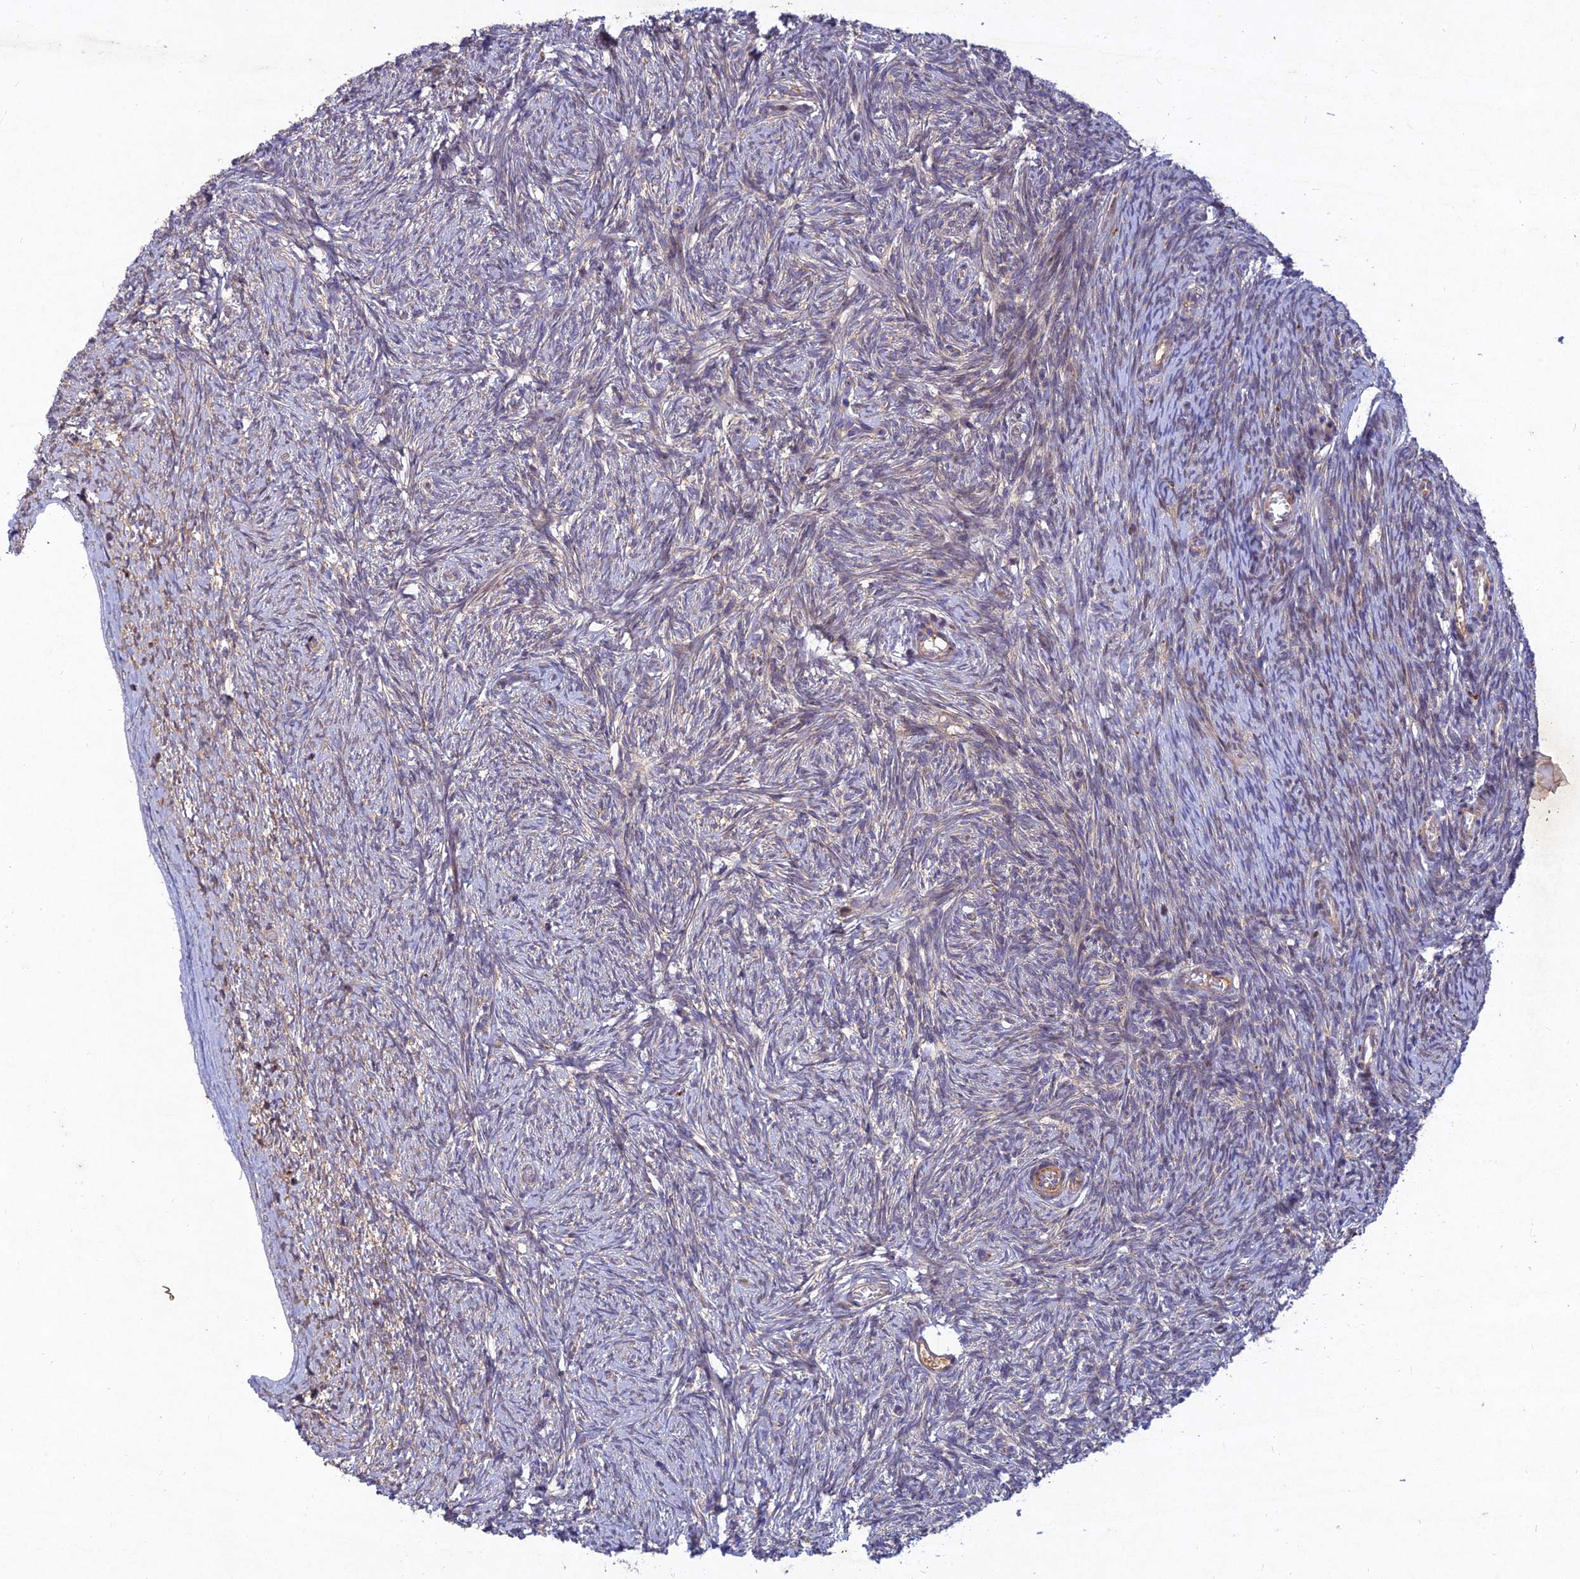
{"staining": {"intensity": "moderate", "quantity": ">75%", "location": "cytoplasmic/membranous"}, "tissue": "ovary", "cell_type": "Follicle cells", "image_type": "normal", "snomed": [{"axis": "morphology", "description": "Normal tissue, NOS"}, {"axis": "topography", "description": "Ovary"}], "caption": "This histopathology image demonstrates immunohistochemistry (IHC) staining of normal human ovary, with medium moderate cytoplasmic/membranous positivity in approximately >75% of follicle cells.", "gene": "RELCH", "patient": {"sex": "female", "age": 44}}